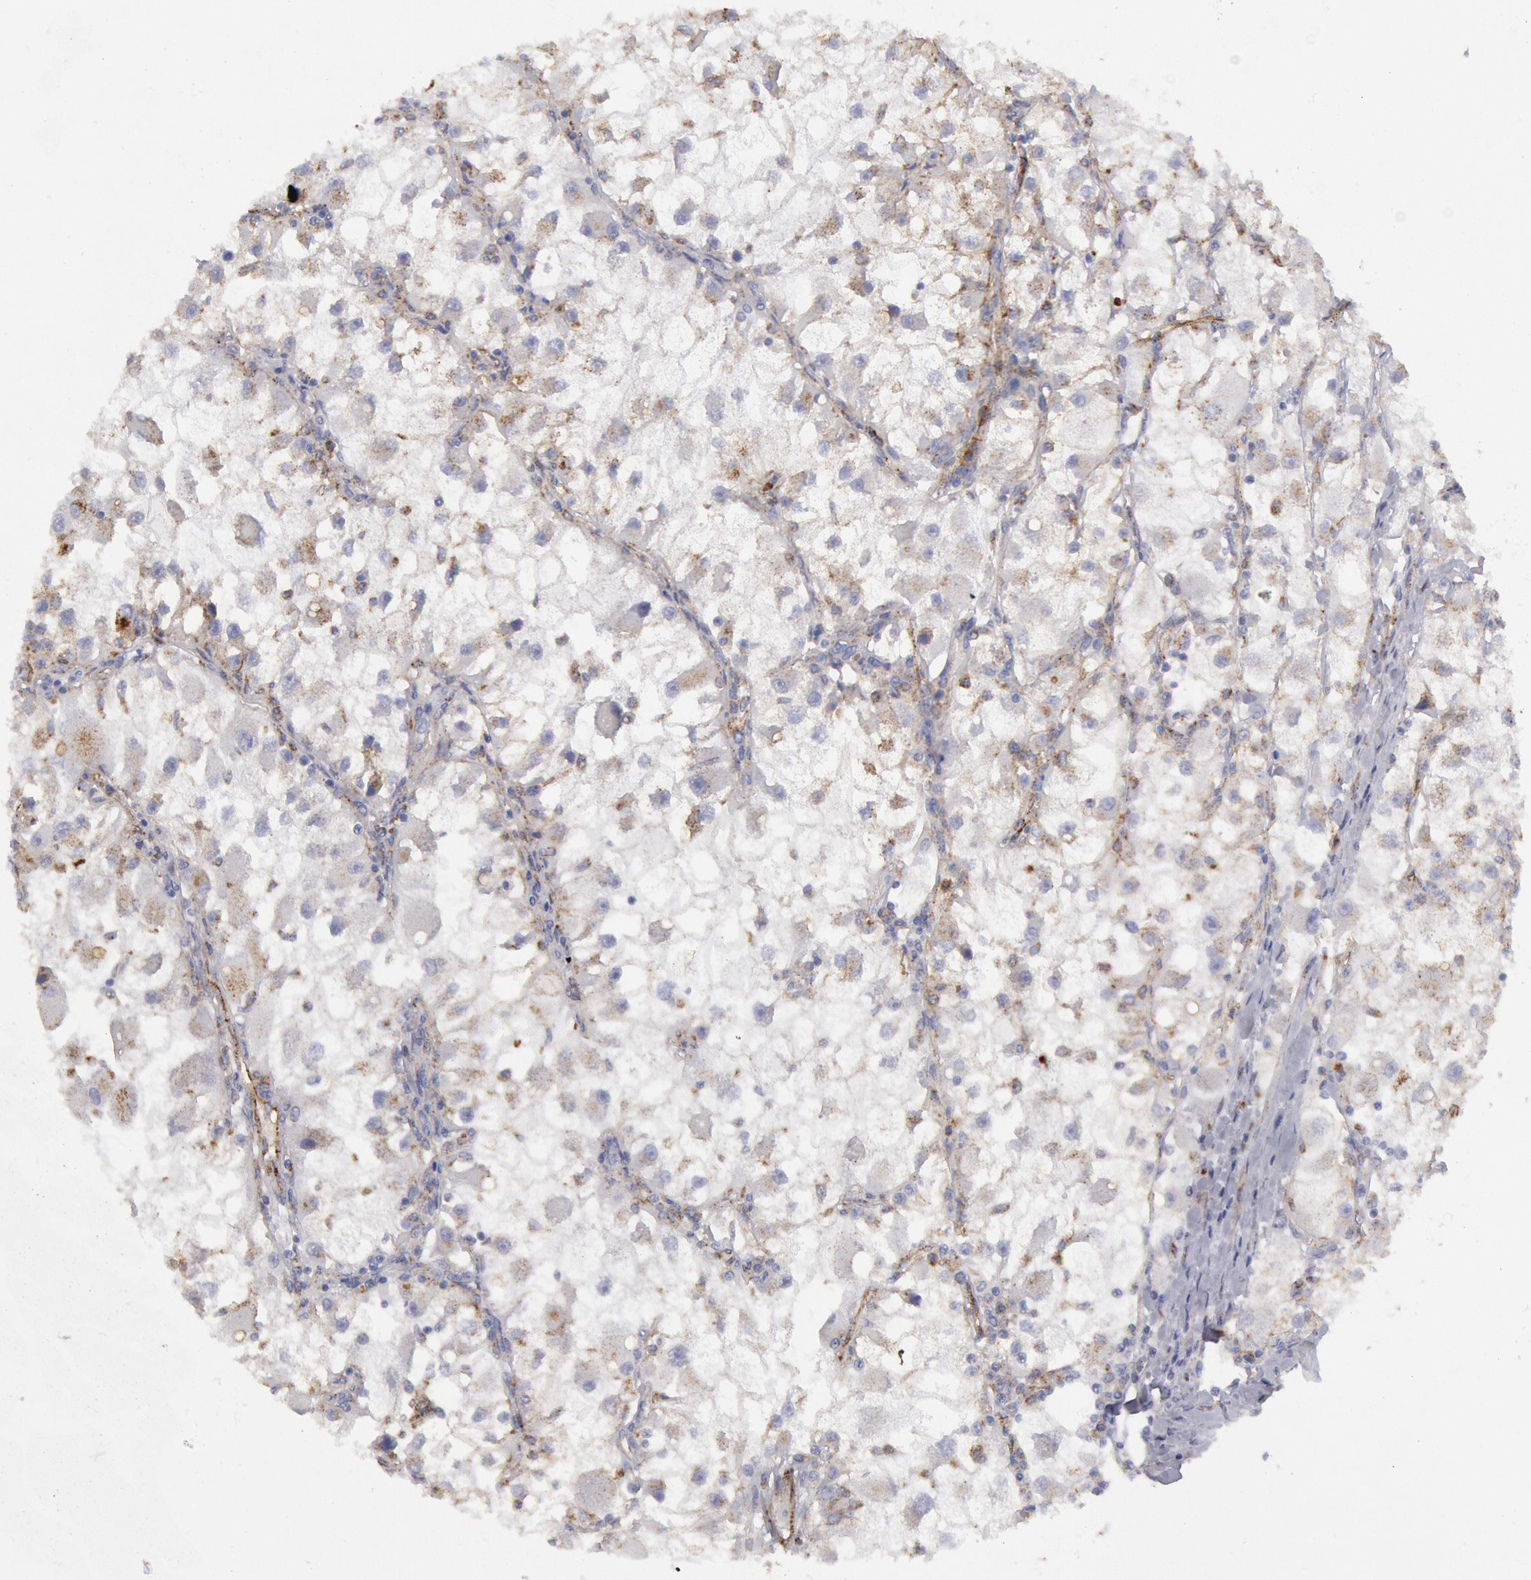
{"staining": {"intensity": "weak", "quantity": "<25%", "location": "cytoplasmic/membranous"}, "tissue": "renal cancer", "cell_type": "Tumor cells", "image_type": "cancer", "snomed": [{"axis": "morphology", "description": "Adenocarcinoma, NOS"}, {"axis": "topography", "description": "Kidney"}], "caption": "This is an immunohistochemistry micrograph of renal cancer (adenocarcinoma). There is no positivity in tumor cells.", "gene": "FLOT1", "patient": {"sex": "female", "age": 73}}